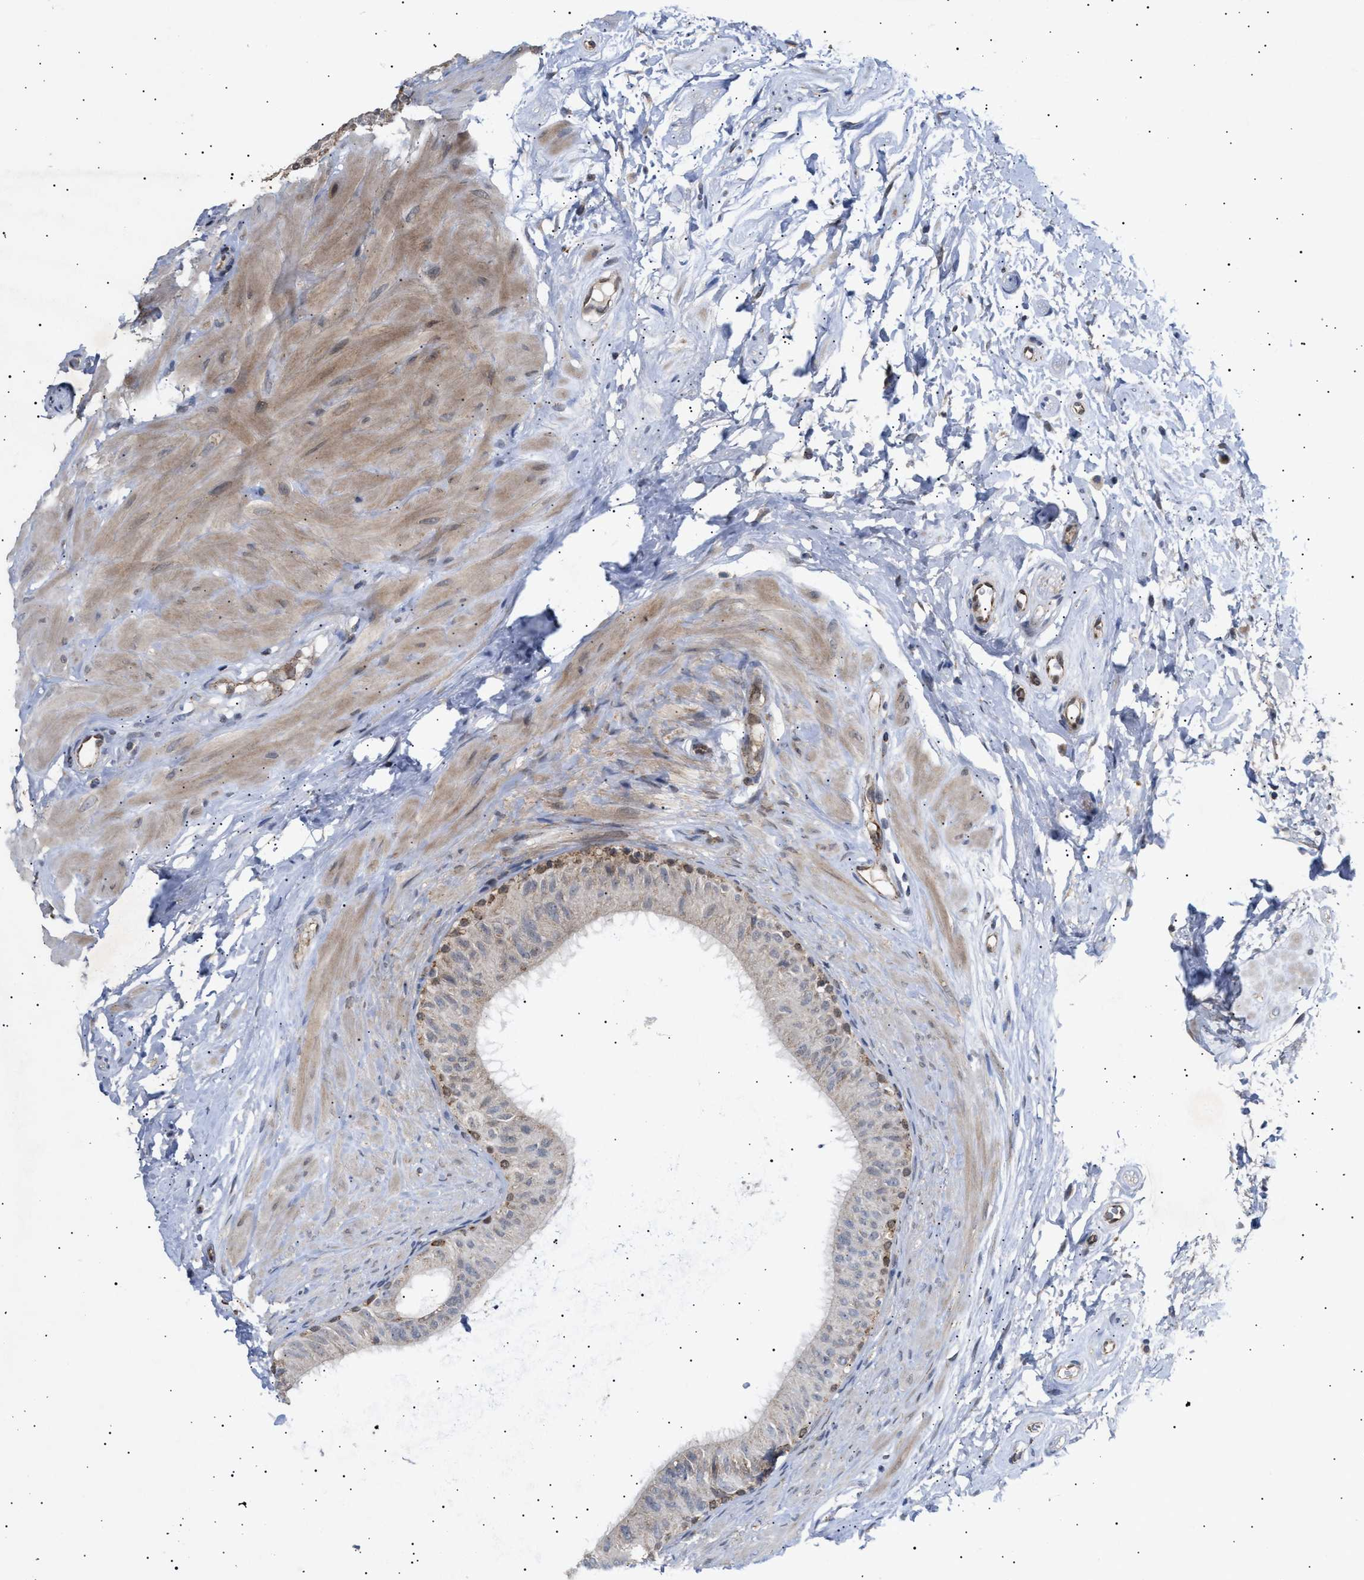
{"staining": {"intensity": "moderate", "quantity": "<25%", "location": "cytoplasmic/membranous"}, "tissue": "epididymis", "cell_type": "Glandular cells", "image_type": "normal", "snomed": [{"axis": "morphology", "description": "Normal tissue, NOS"}, {"axis": "topography", "description": "Epididymis"}], "caption": "Moderate cytoplasmic/membranous staining for a protein is seen in approximately <25% of glandular cells of unremarkable epididymis using immunohistochemistry (IHC).", "gene": "SIRT5", "patient": {"sex": "male", "age": 34}}